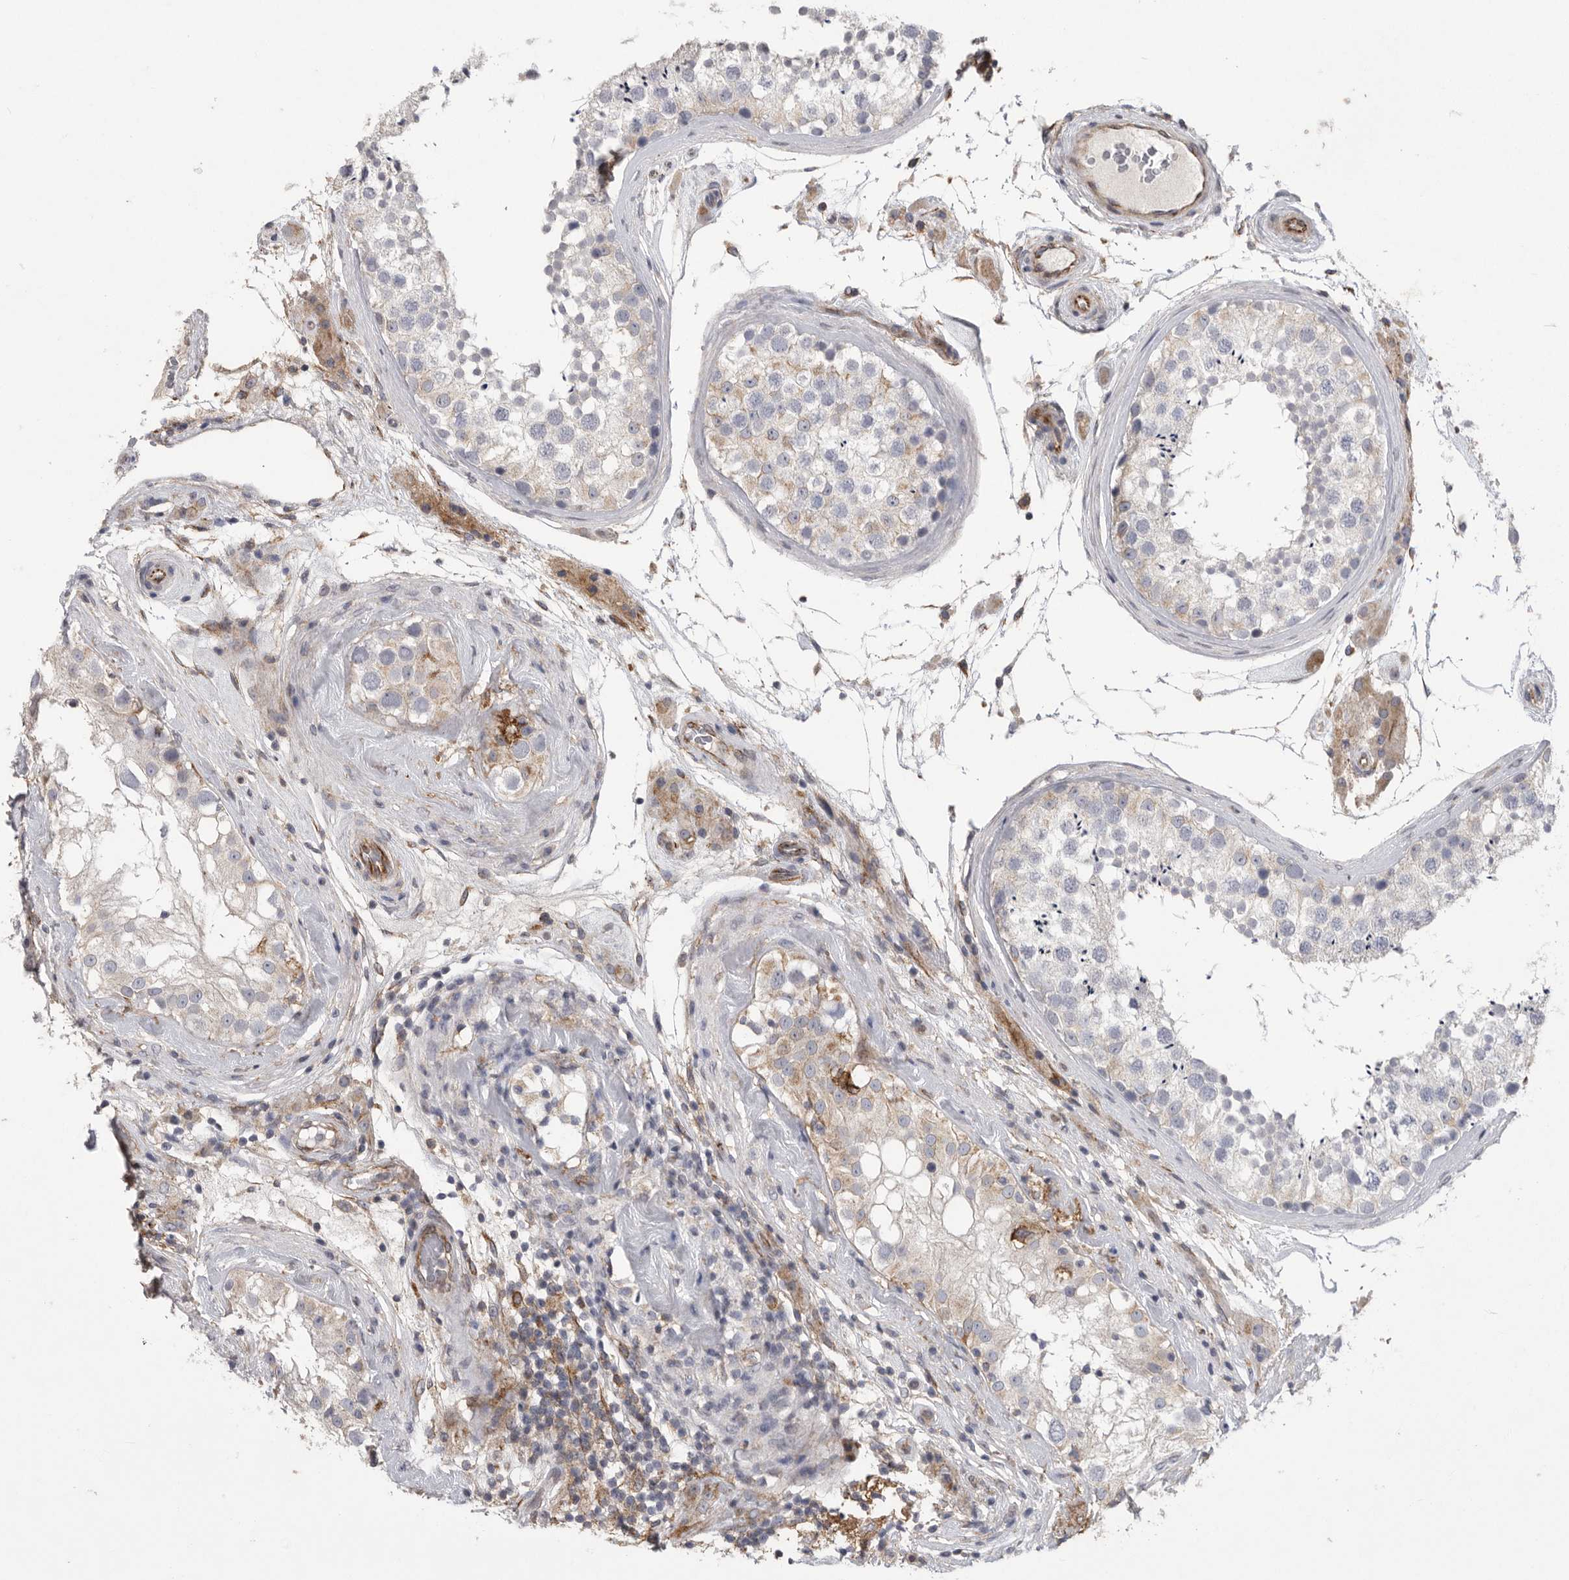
{"staining": {"intensity": "weak", "quantity": "<25%", "location": "cytoplasmic/membranous"}, "tissue": "testis", "cell_type": "Cells in seminiferous ducts", "image_type": "normal", "snomed": [{"axis": "morphology", "description": "Normal tissue, NOS"}, {"axis": "topography", "description": "Testis"}], "caption": "Immunohistochemistry (IHC) photomicrograph of normal testis stained for a protein (brown), which exhibits no positivity in cells in seminiferous ducts.", "gene": "SIGLEC10", "patient": {"sex": "male", "age": 46}}